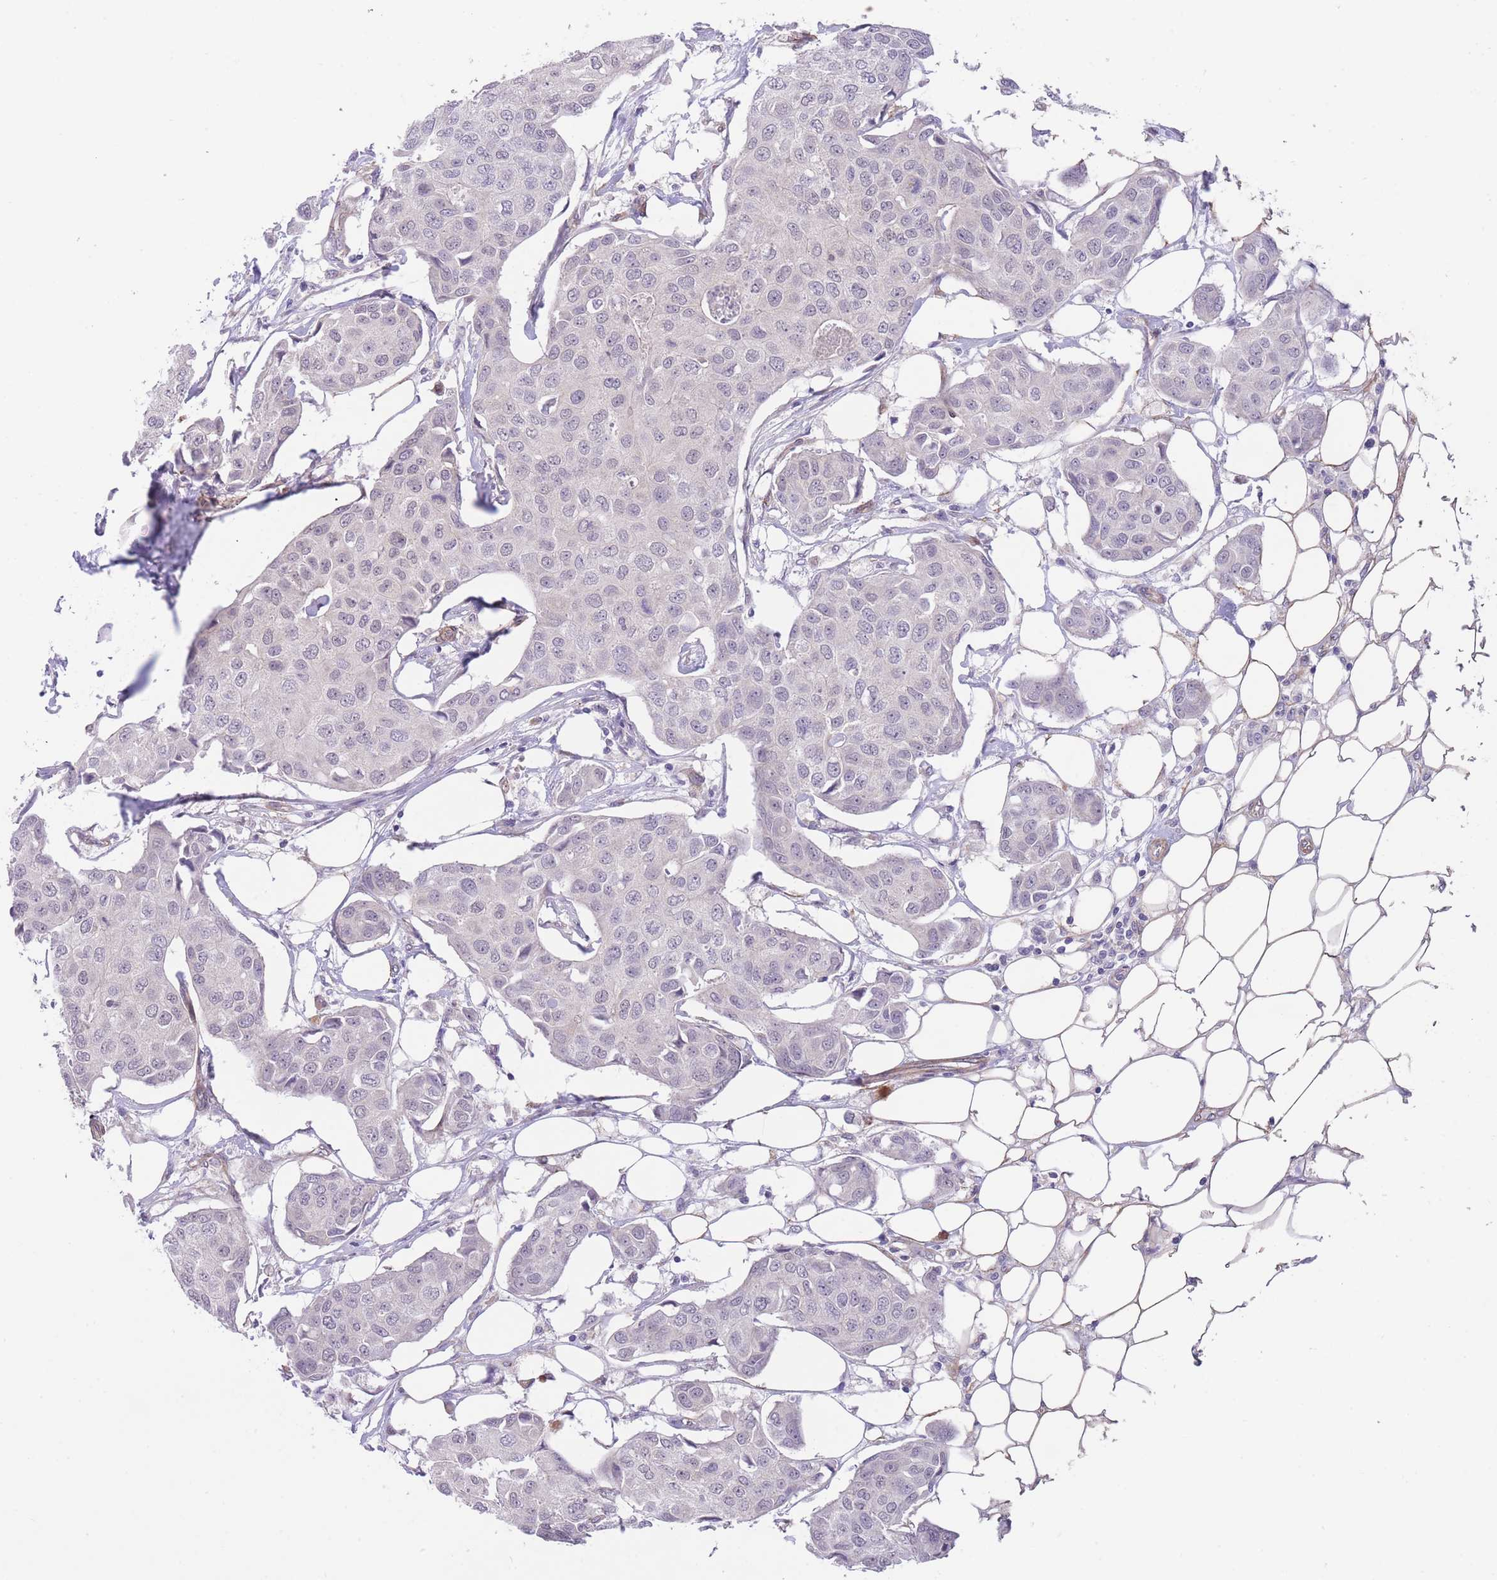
{"staining": {"intensity": "negative", "quantity": "none", "location": "none"}, "tissue": "breast cancer", "cell_type": "Tumor cells", "image_type": "cancer", "snomed": [{"axis": "morphology", "description": "Duct carcinoma"}, {"axis": "topography", "description": "Breast"}, {"axis": "topography", "description": "Lymph node"}], "caption": "Immunohistochemistry (IHC) of human breast invasive ductal carcinoma demonstrates no positivity in tumor cells.", "gene": "QTRT1", "patient": {"sex": "female", "age": 80}}